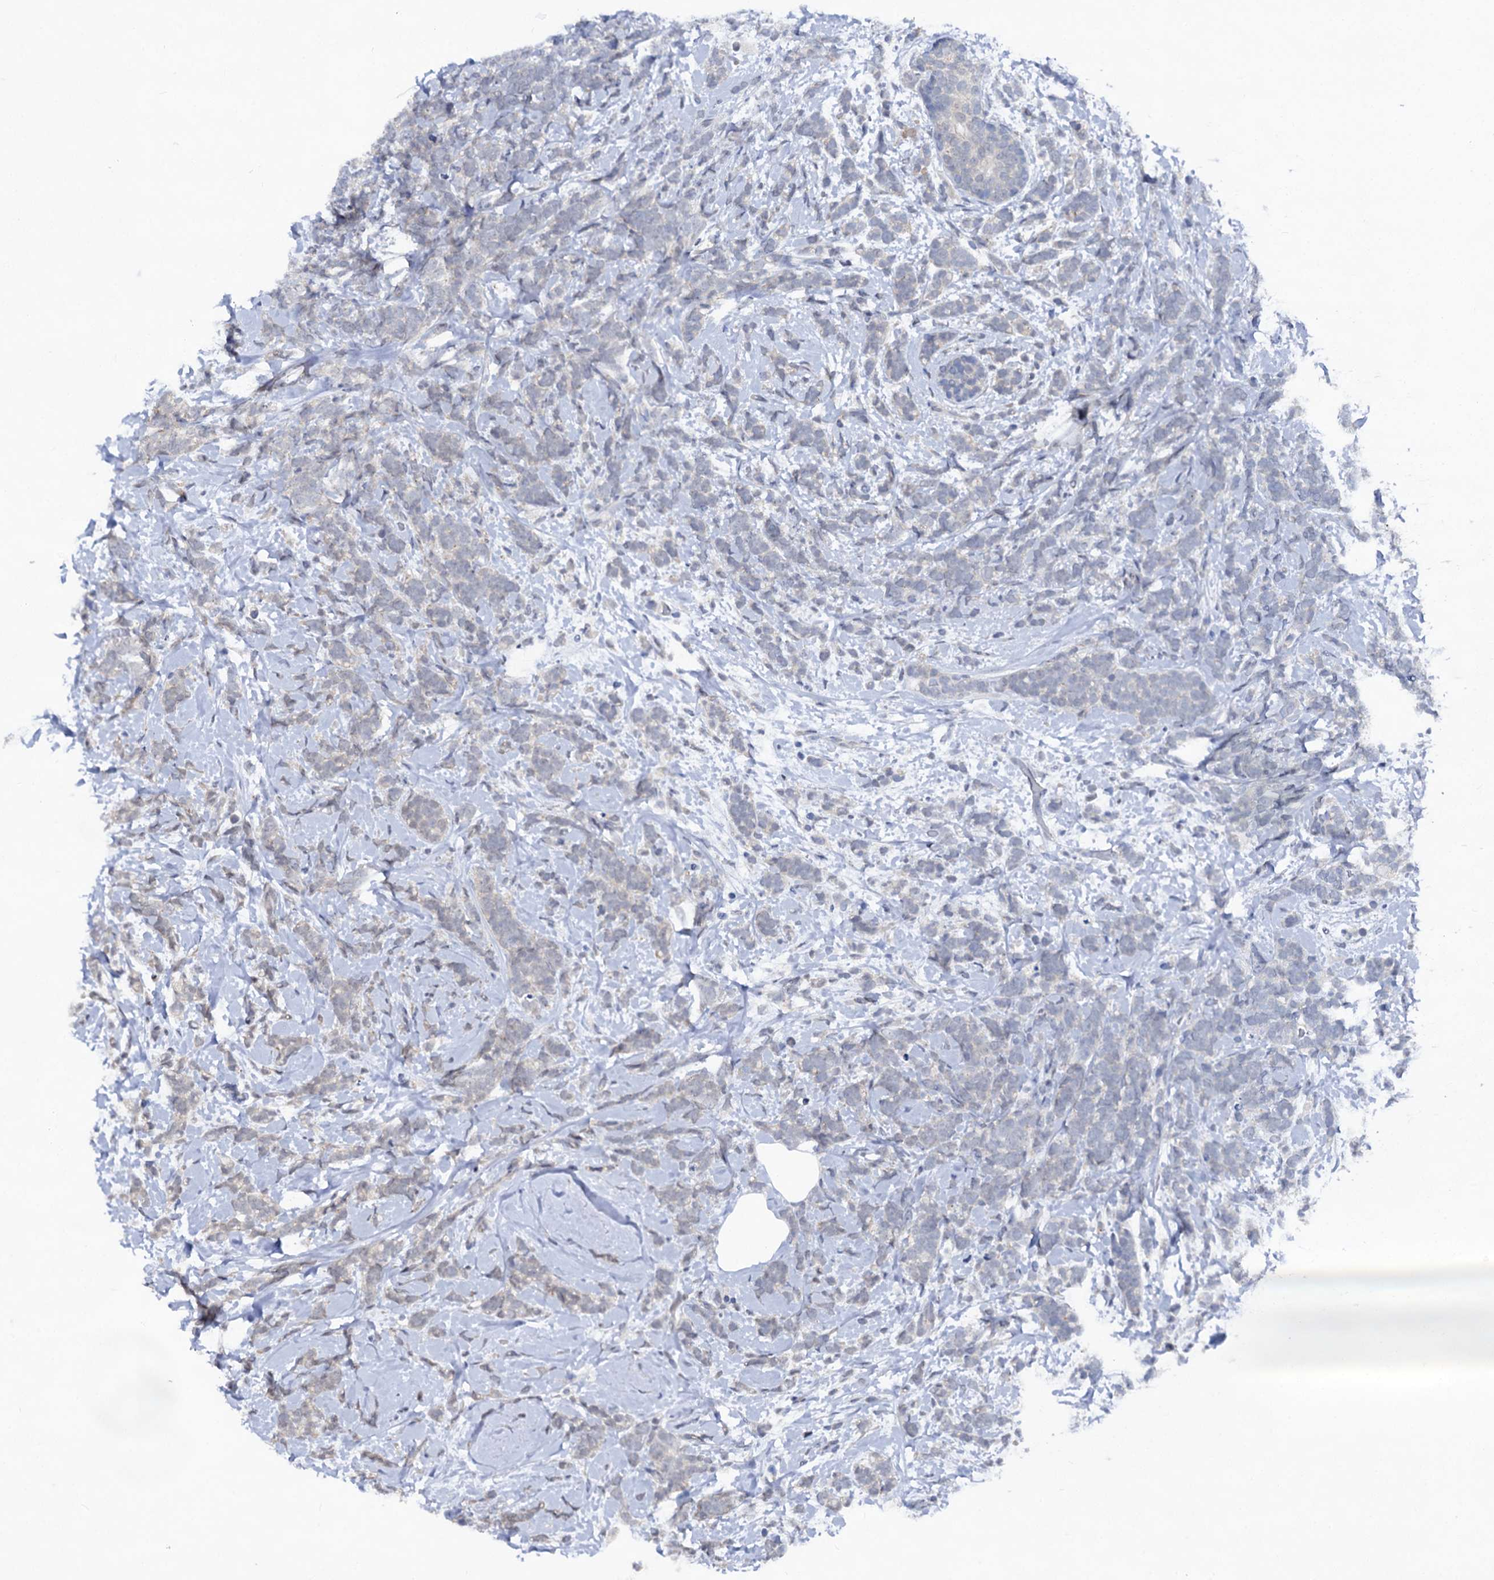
{"staining": {"intensity": "weak", "quantity": "<25%", "location": "cytoplasmic/membranous"}, "tissue": "breast cancer", "cell_type": "Tumor cells", "image_type": "cancer", "snomed": [{"axis": "morphology", "description": "Lobular carcinoma"}, {"axis": "topography", "description": "Breast"}], "caption": "This is an immunohistochemistry (IHC) histopathology image of breast cancer (lobular carcinoma). There is no positivity in tumor cells.", "gene": "CAPRIN2", "patient": {"sex": "female", "age": 58}}